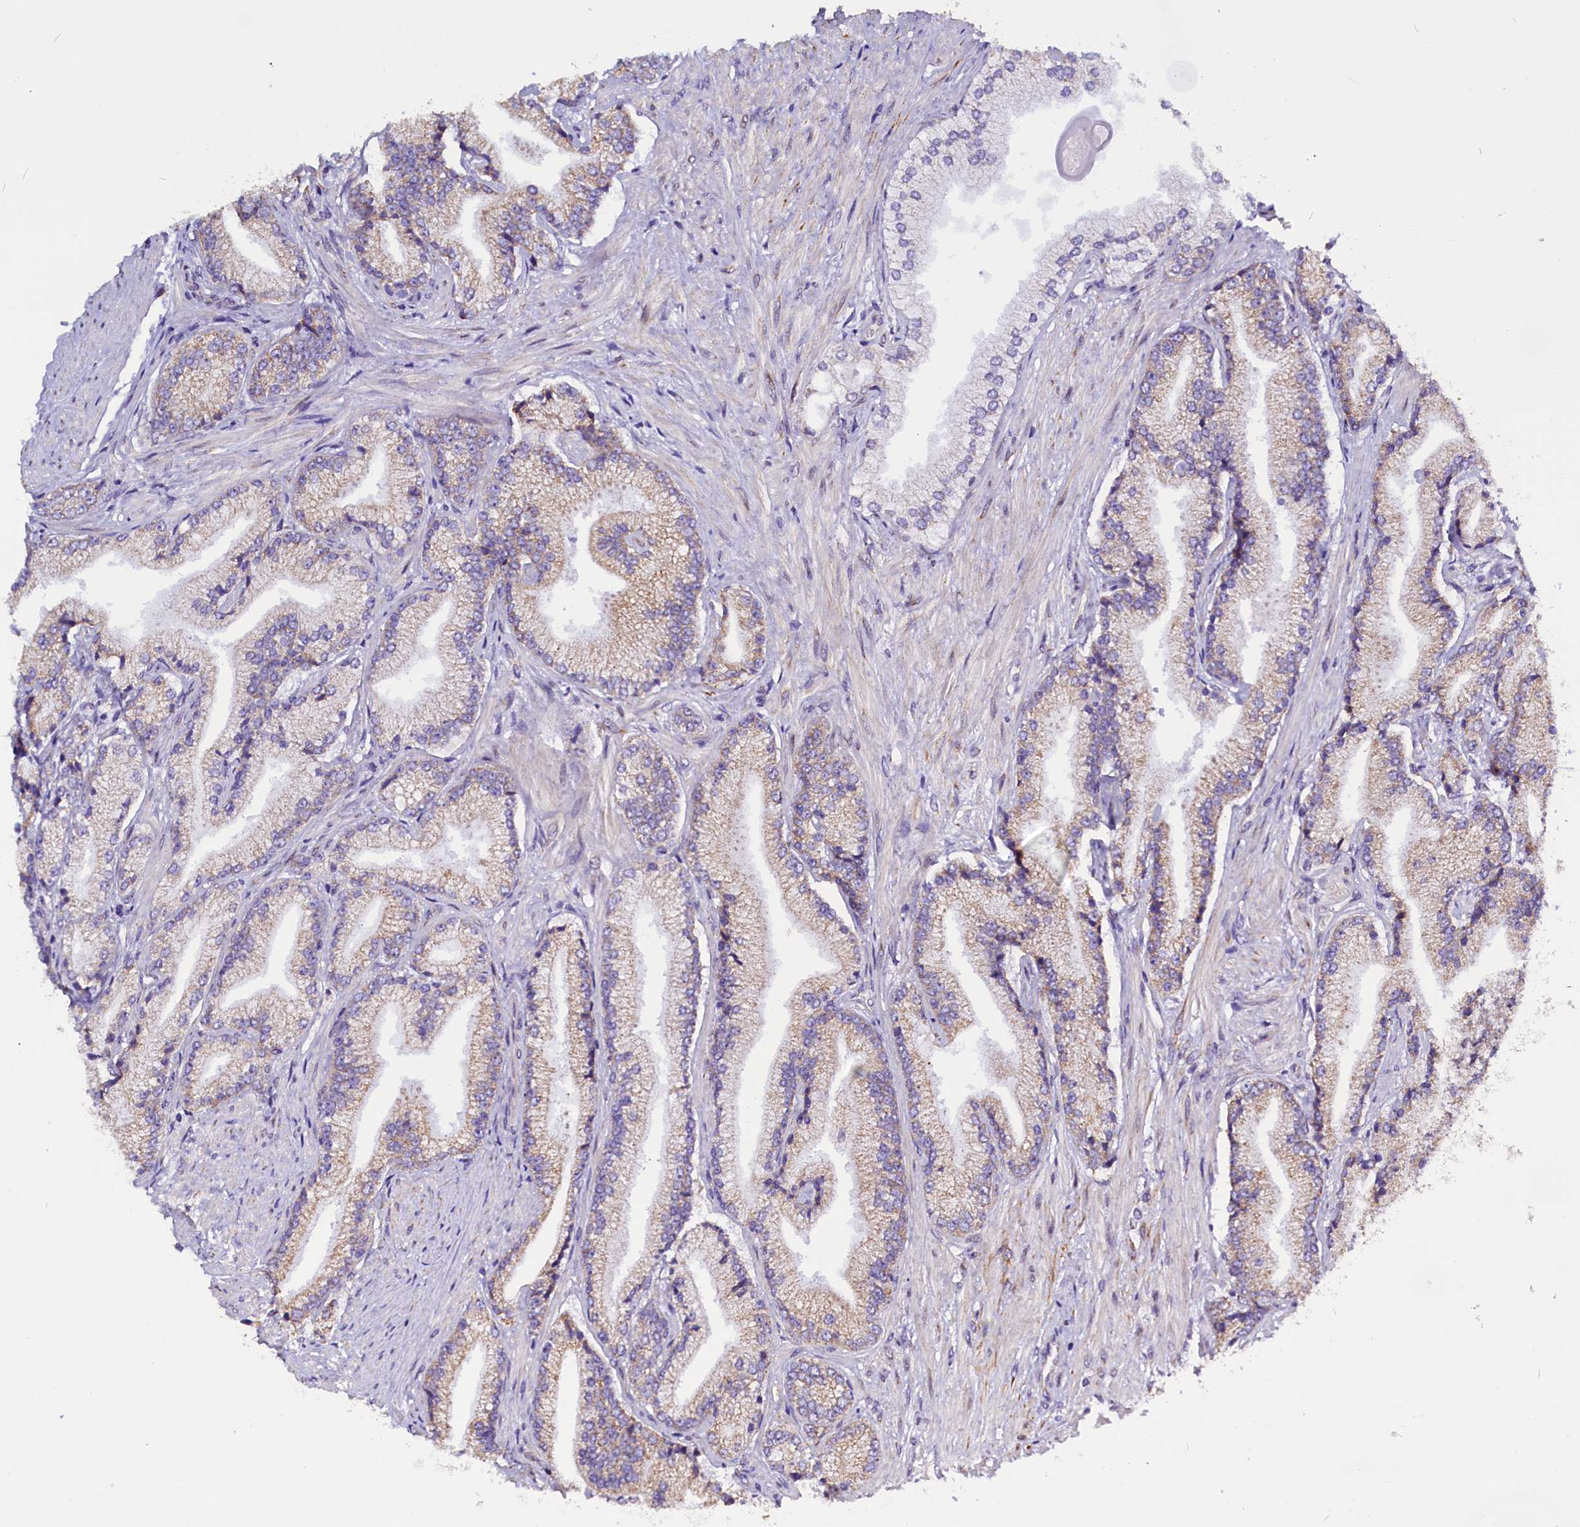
{"staining": {"intensity": "weak", "quantity": "25%-75%", "location": "cytoplasmic/membranous"}, "tissue": "prostate cancer", "cell_type": "Tumor cells", "image_type": "cancer", "snomed": [{"axis": "morphology", "description": "Adenocarcinoma, High grade"}, {"axis": "topography", "description": "Prostate"}], "caption": "Weak cytoplasmic/membranous staining for a protein is present in approximately 25%-75% of tumor cells of prostate high-grade adenocarcinoma using immunohistochemistry (IHC).", "gene": "UACA", "patient": {"sex": "male", "age": 67}}